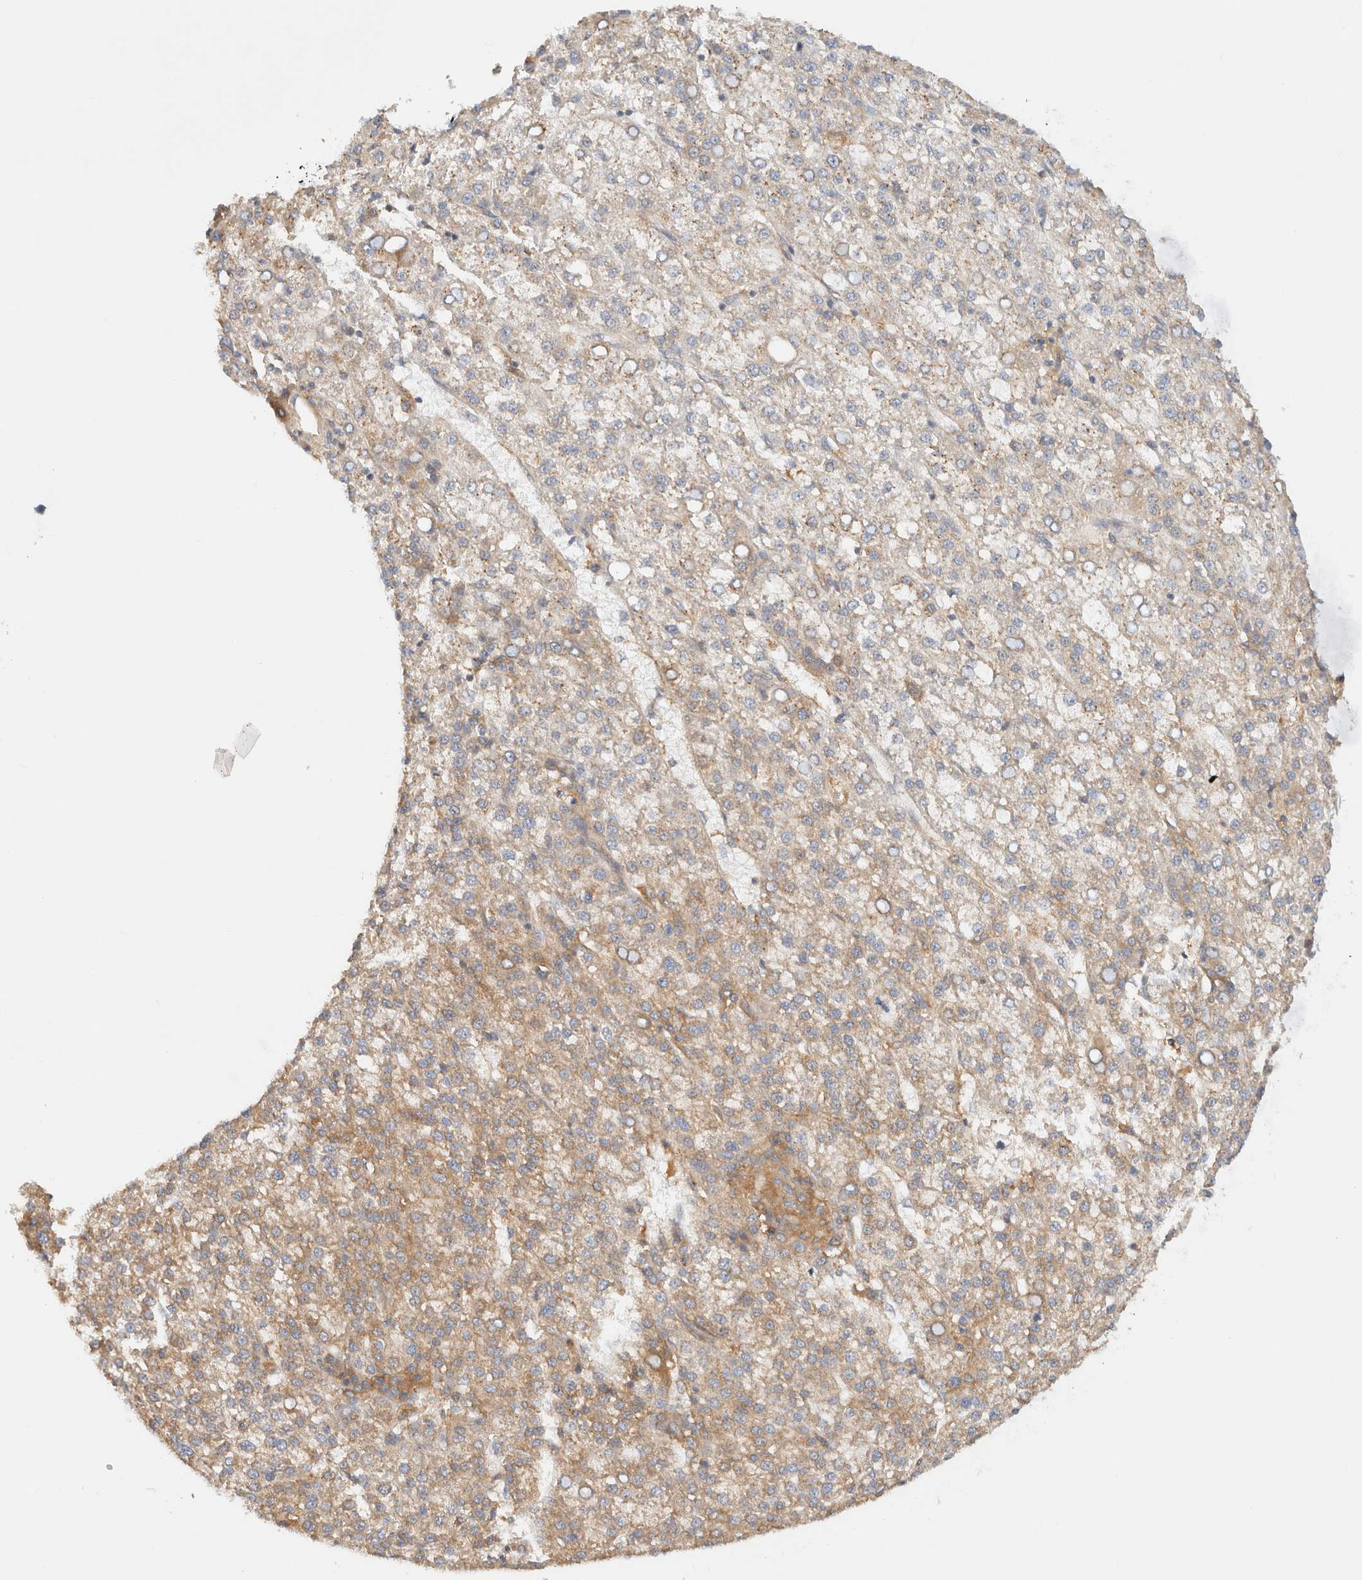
{"staining": {"intensity": "weak", "quantity": "25%-75%", "location": "cytoplasmic/membranous"}, "tissue": "liver cancer", "cell_type": "Tumor cells", "image_type": "cancer", "snomed": [{"axis": "morphology", "description": "Carcinoma, Hepatocellular, NOS"}, {"axis": "topography", "description": "Liver"}], "caption": "Weak cytoplasmic/membranous staining for a protein is seen in about 25%-75% of tumor cells of liver hepatocellular carcinoma using immunohistochemistry.", "gene": "RABEP1", "patient": {"sex": "female", "age": 58}}